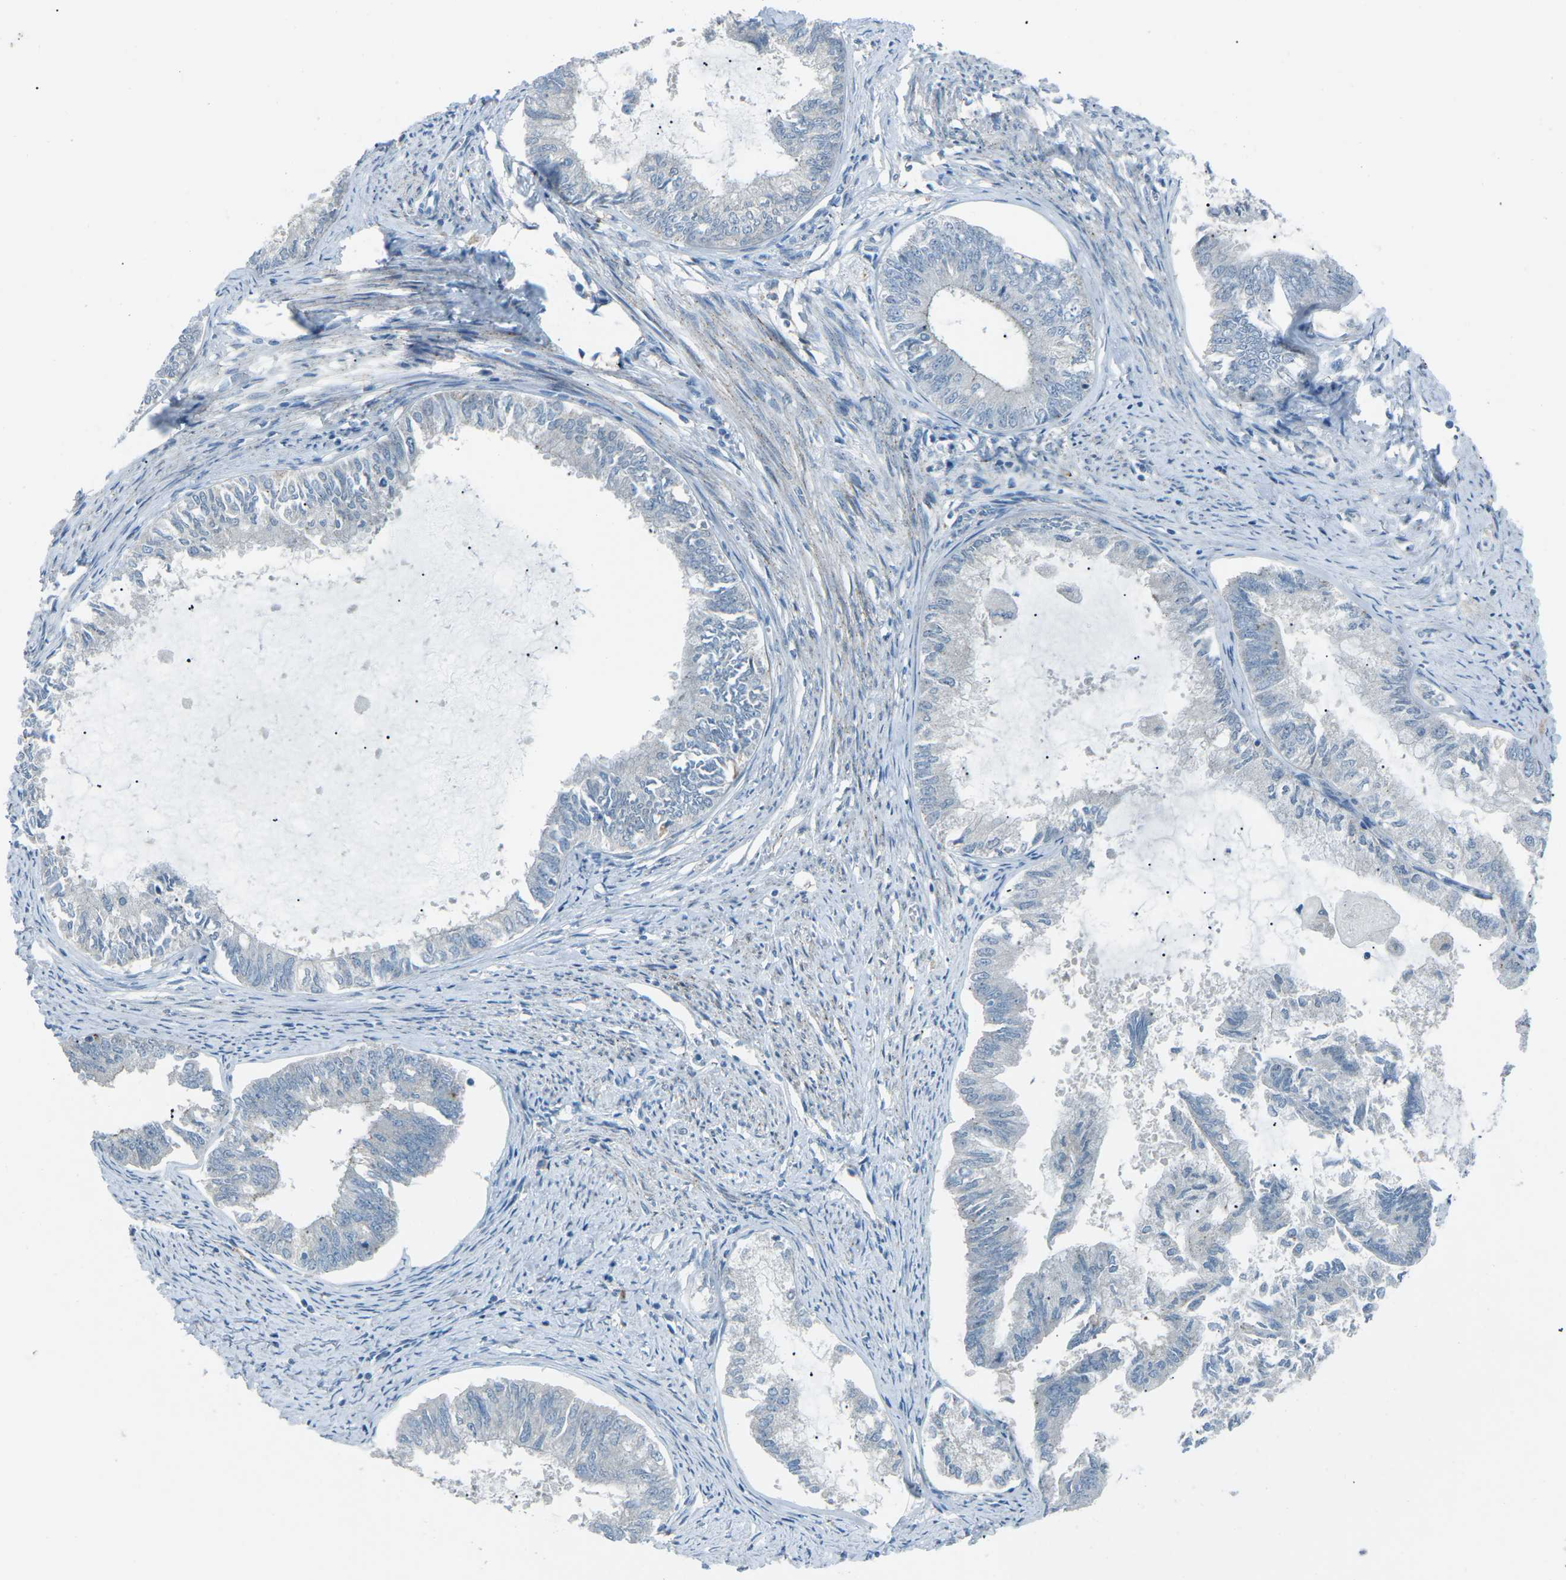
{"staining": {"intensity": "negative", "quantity": "none", "location": "none"}, "tissue": "endometrial cancer", "cell_type": "Tumor cells", "image_type": "cancer", "snomed": [{"axis": "morphology", "description": "Adenocarcinoma, NOS"}, {"axis": "topography", "description": "Endometrium"}], "caption": "Tumor cells show no significant expression in adenocarcinoma (endometrial). (DAB (3,3'-diaminobenzidine) IHC visualized using brightfield microscopy, high magnification).", "gene": "PRKCA", "patient": {"sex": "female", "age": 86}}